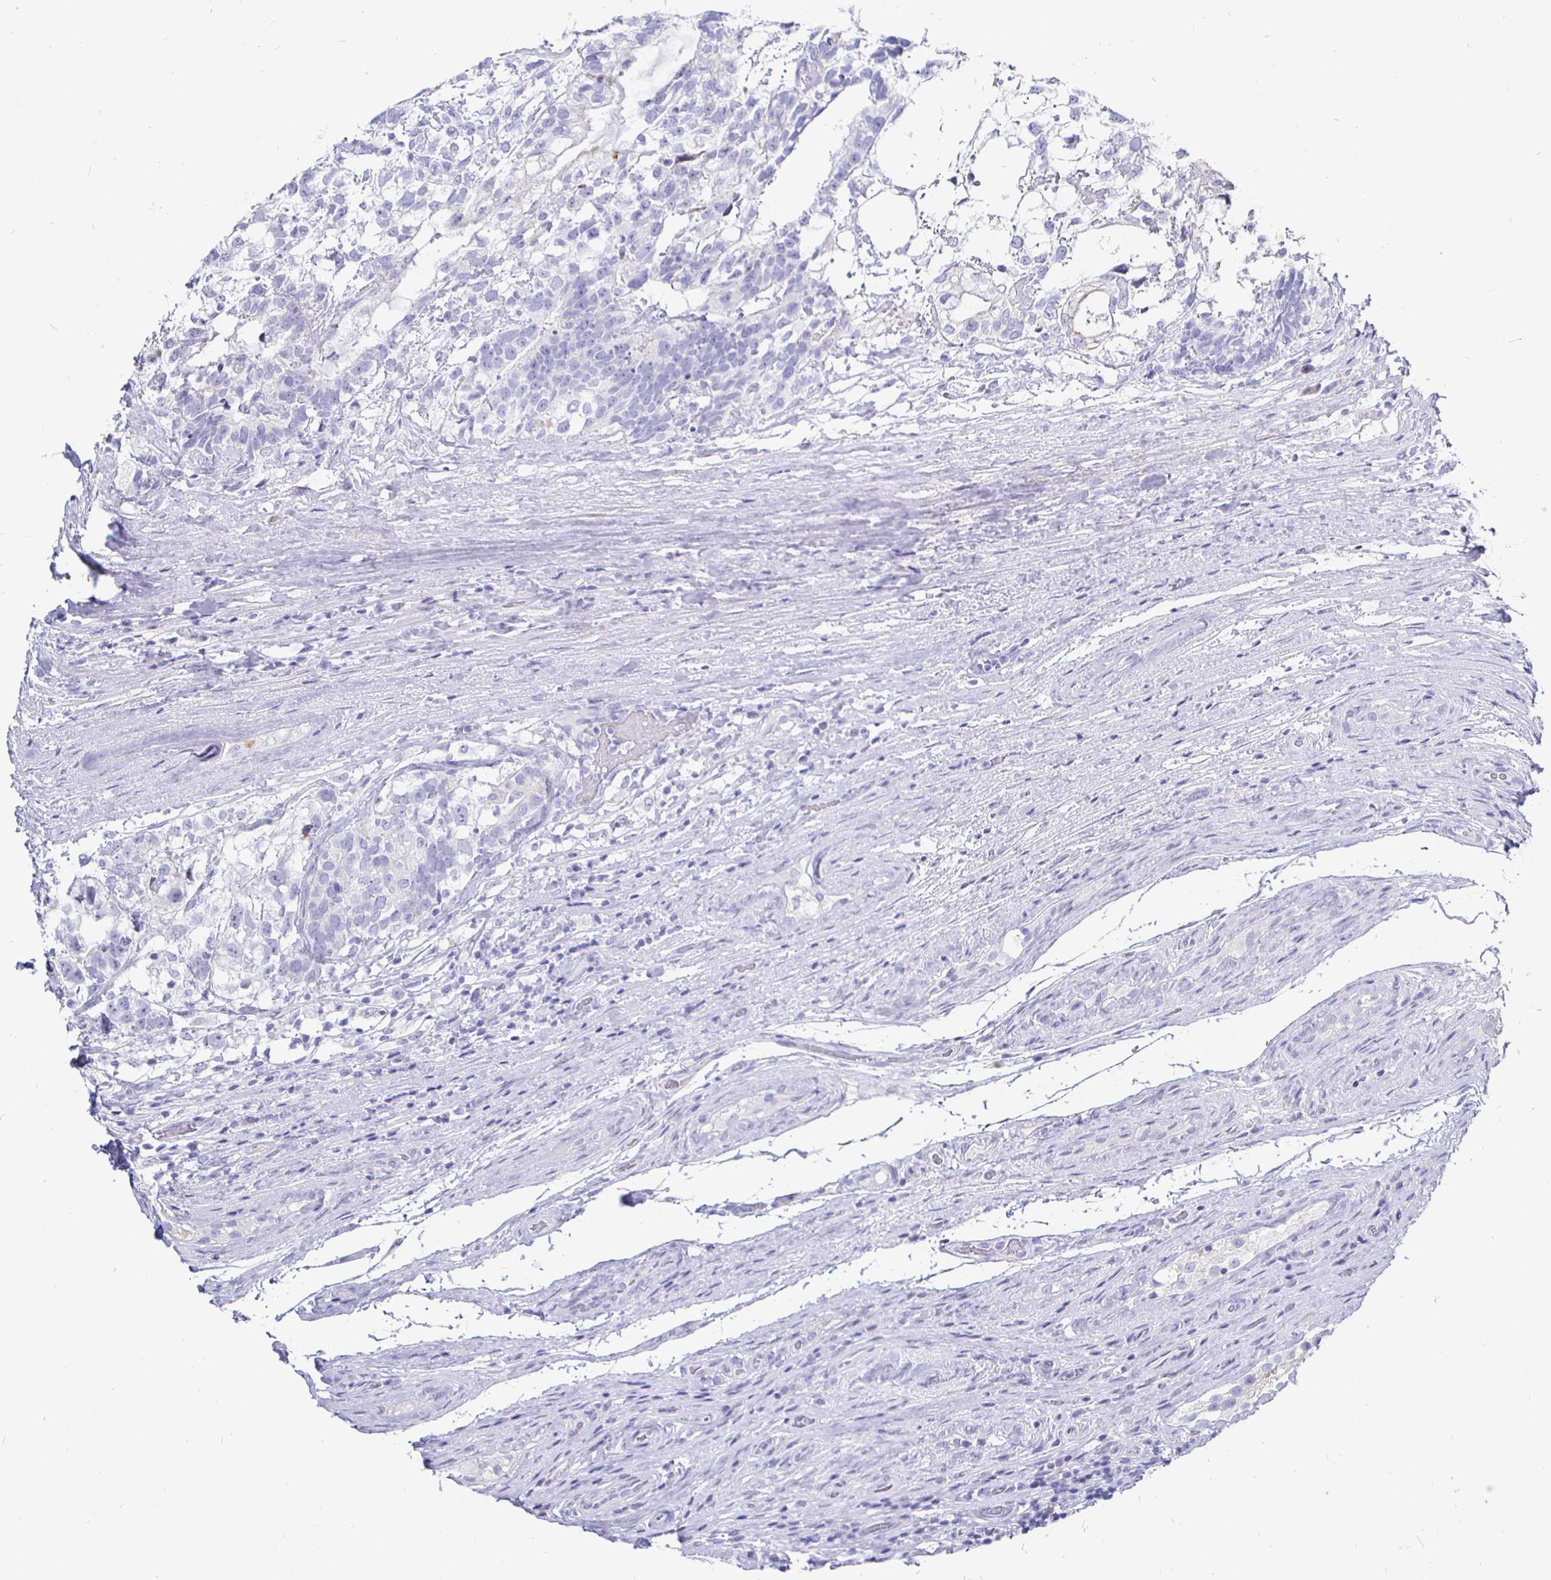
{"staining": {"intensity": "negative", "quantity": "none", "location": "none"}, "tissue": "testis cancer", "cell_type": "Tumor cells", "image_type": "cancer", "snomed": [{"axis": "morphology", "description": "Seminoma, NOS"}, {"axis": "morphology", "description": "Carcinoma, Embryonal, NOS"}, {"axis": "topography", "description": "Testis"}], "caption": "Immunohistochemical staining of human testis cancer demonstrates no significant positivity in tumor cells. Nuclei are stained in blue.", "gene": "CR2", "patient": {"sex": "male", "age": 41}}